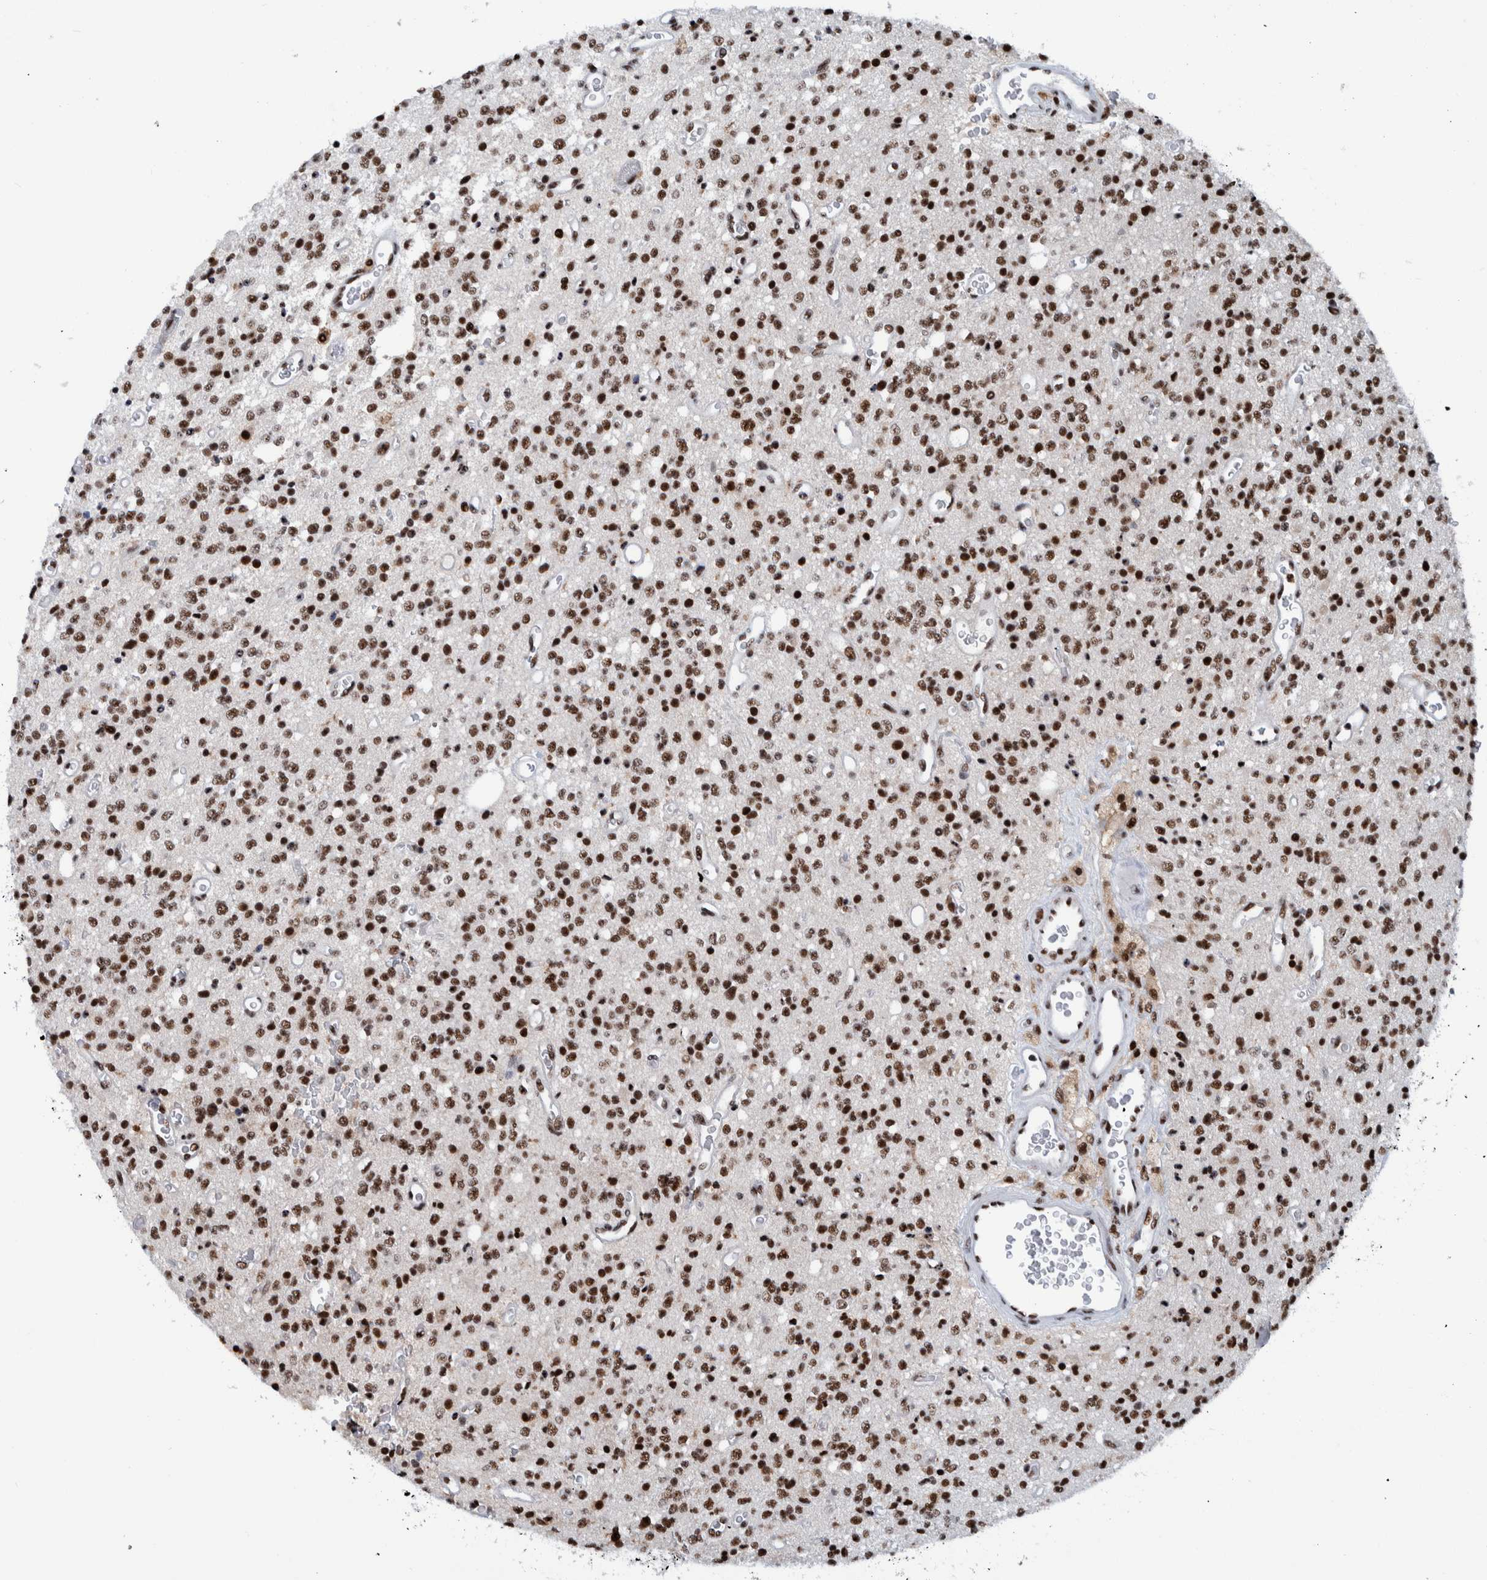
{"staining": {"intensity": "strong", "quantity": ">75%", "location": "nuclear"}, "tissue": "glioma", "cell_type": "Tumor cells", "image_type": "cancer", "snomed": [{"axis": "morphology", "description": "Glioma, malignant, High grade"}, {"axis": "topography", "description": "Brain"}], "caption": "DAB immunohistochemical staining of human high-grade glioma (malignant) shows strong nuclear protein positivity in about >75% of tumor cells.", "gene": "EFTUD2", "patient": {"sex": "male", "age": 34}}